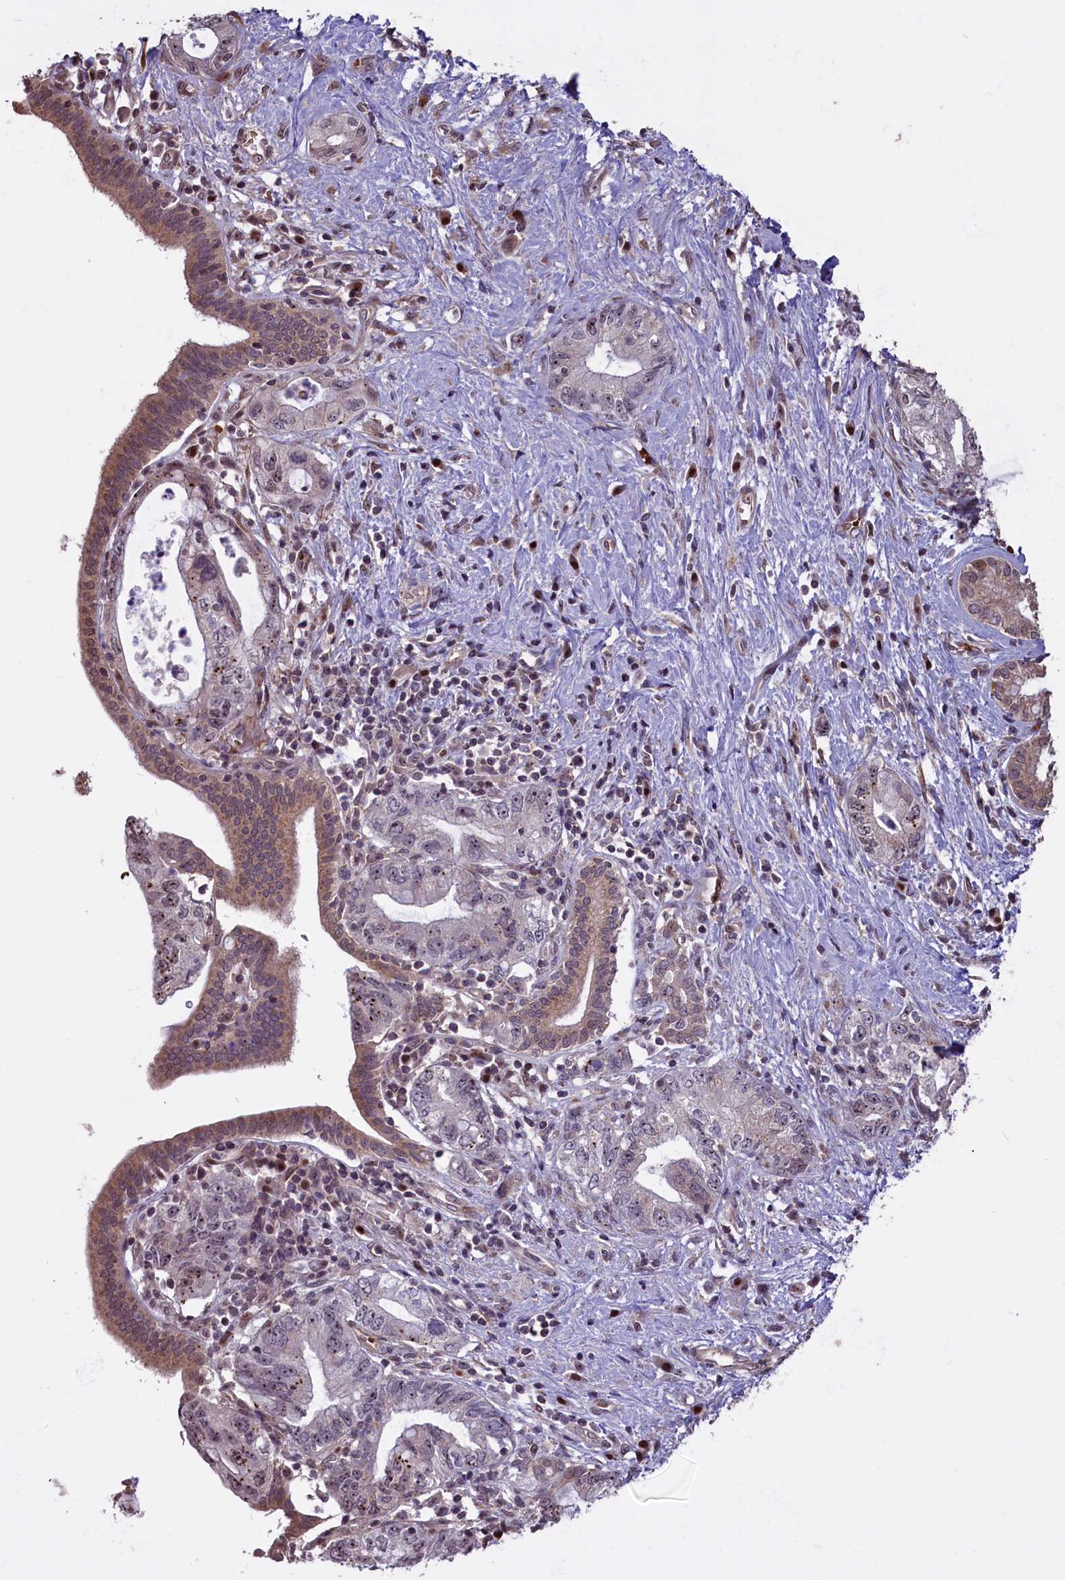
{"staining": {"intensity": "weak", "quantity": "25%-75%", "location": "cytoplasmic/membranous,nuclear"}, "tissue": "pancreatic cancer", "cell_type": "Tumor cells", "image_type": "cancer", "snomed": [{"axis": "morphology", "description": "Adenocarcinoma, NOS"}, {"axis": "topography", "description": "Pancreas"}], "caption": "About 25%-75% of tumor cells in pancreatic adenocarcinoma show weak cytoplasmic/membranous and nuclear protein staining as visualized by brown immunohistochemical staining.", "gene": "SHFL", "patient": {"sex": "female", "age": 73}}